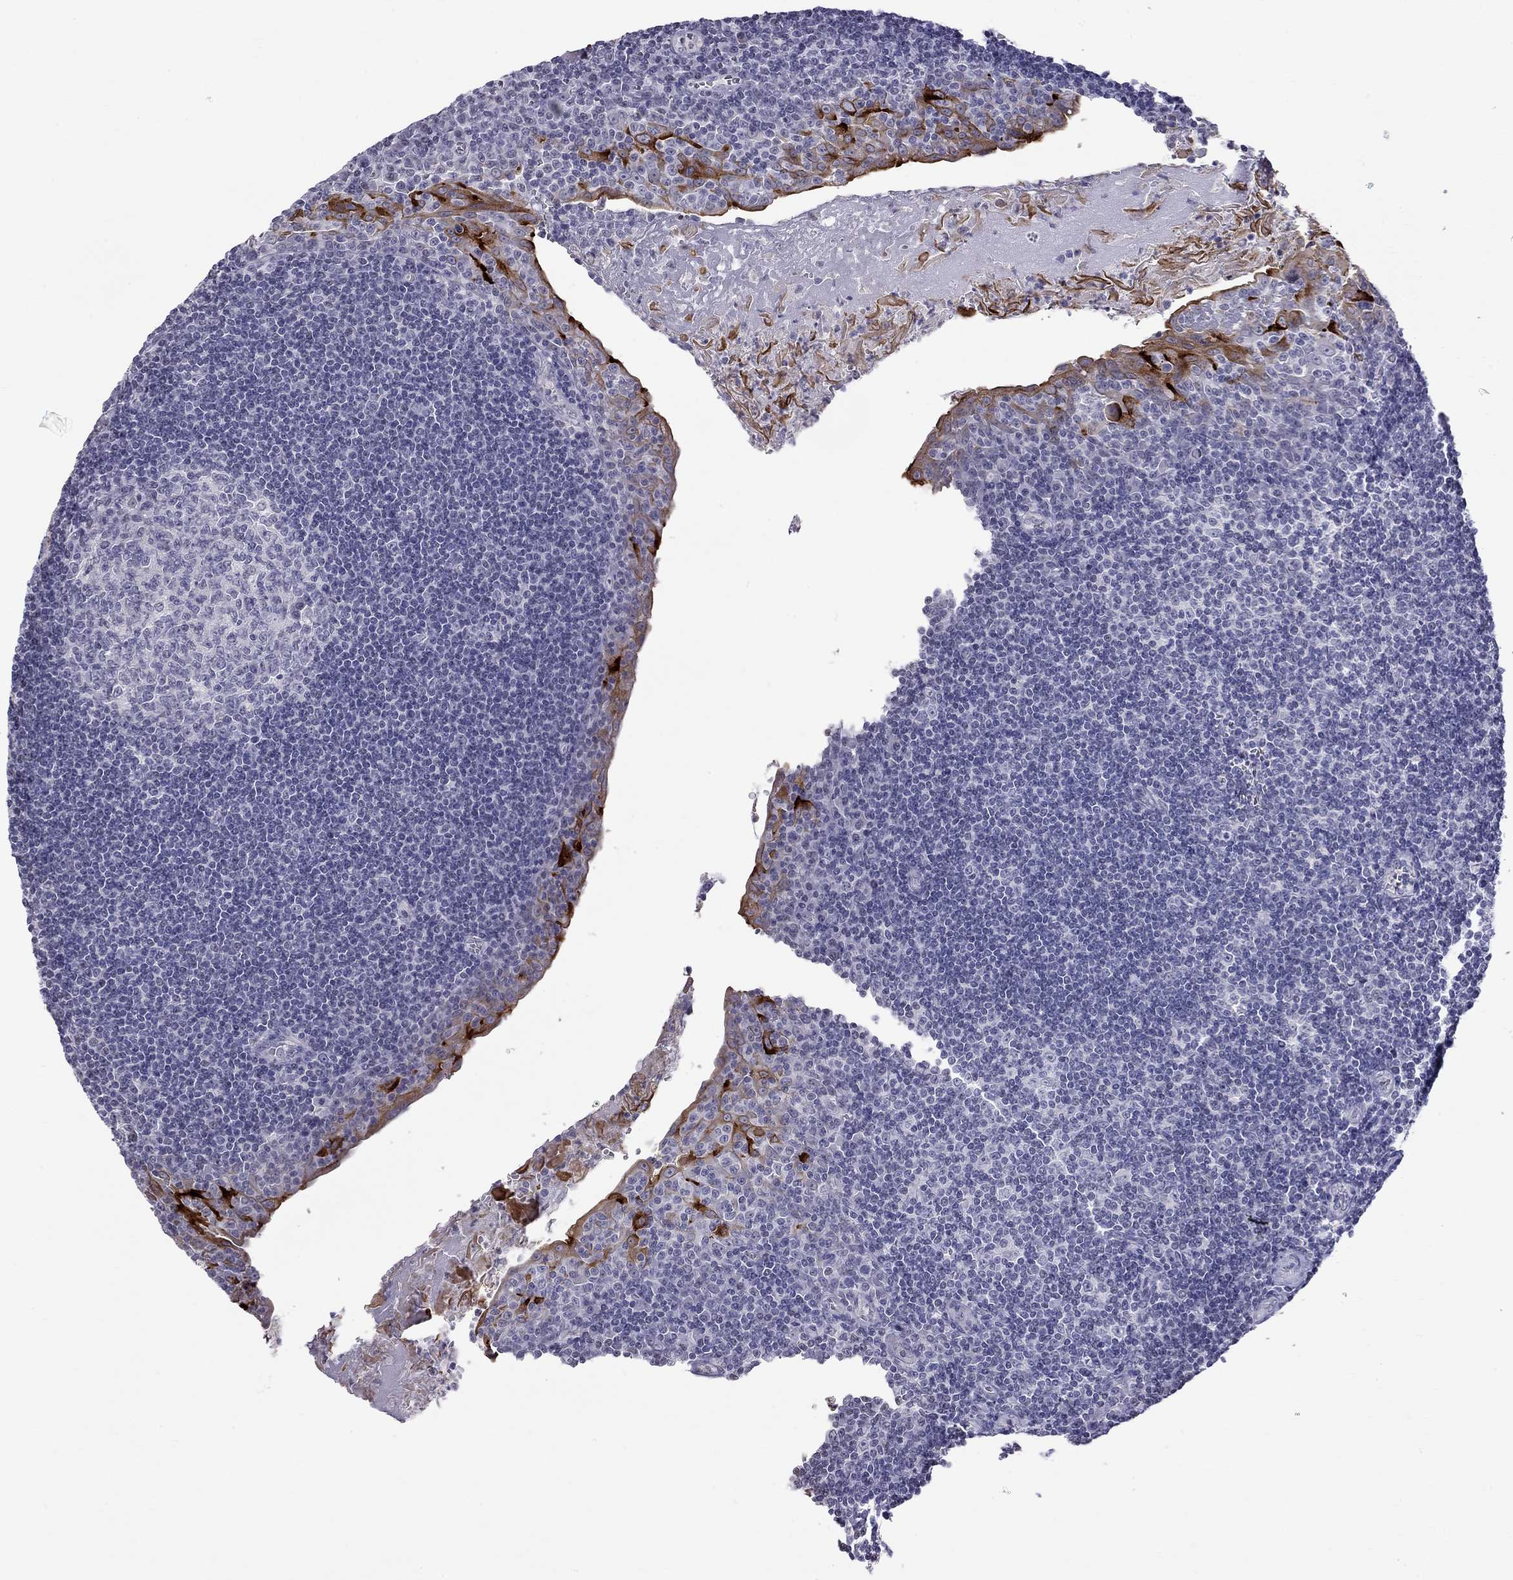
{"staining": {"intensity": "negative", "quantity": "none", "location": "none"}, "tissue": "tonsil", "cell_type": "Germinal center cells", "image_type": "normal", "snomed": [{"axis": "morphology", "description": "Normal tissue, NOS"}, {"axis": "morphology", "description": "Inflammation, NOS"}, {"axis": "topography", "description": "Tonsil"}], "caption": "A high-resolution image shows IHC staining of unremarkable tonsil, which demonstrates no significant positivity in germinal center cells.", "gene": "MUC15", "patient": {"sex": "female", "age": 31}}